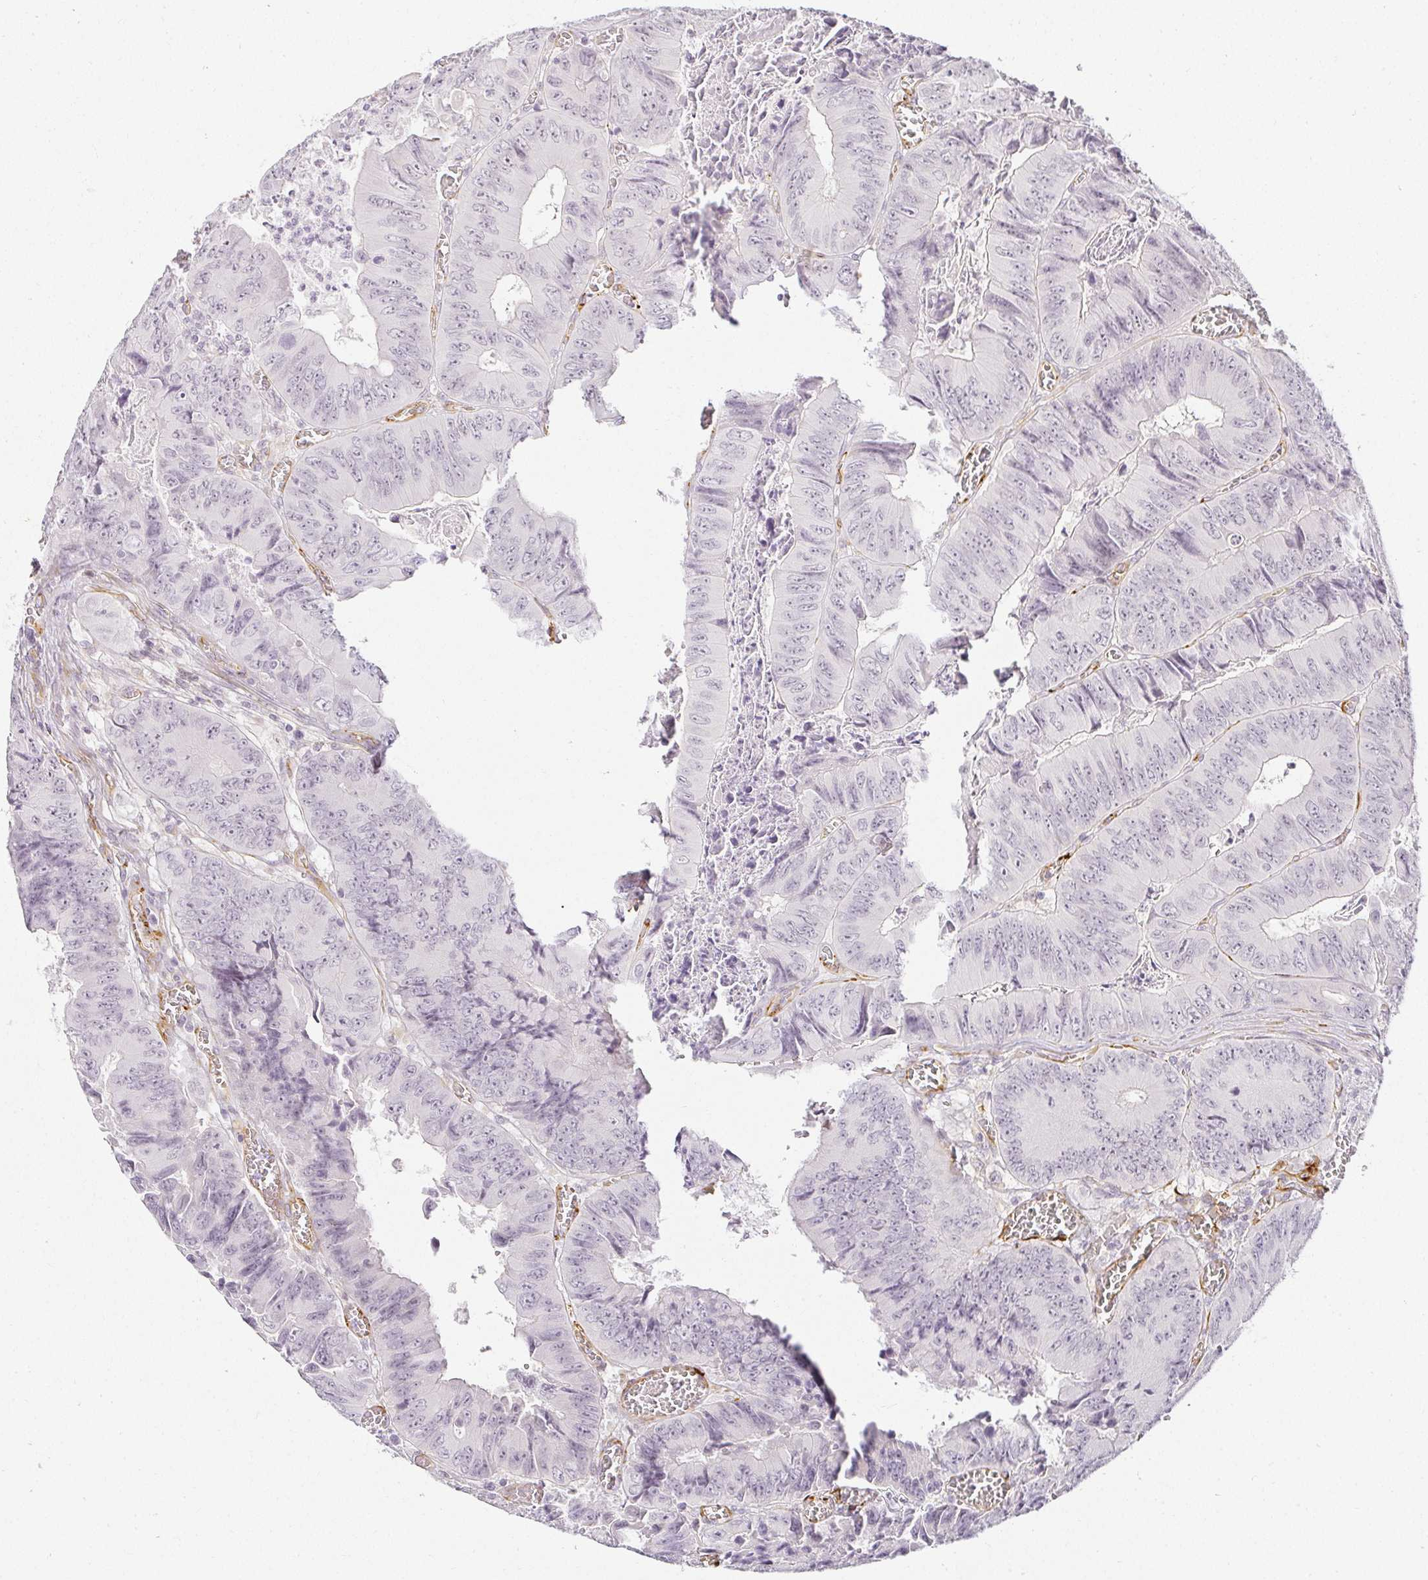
{"staining": {"intensity": "negative", "quantity": "none", "location": "none"}, "tissue": "colorectal cancer", "cell_type": "Tumor cells", "image_type": "cancer", "snomed": [{"axis": "morphology", "description": "Adenocarcinoma, NOS"}, {"axis": "topography", "description": "Colon"}], "caption": "High magnification brightfield microscopy of adenocarcinoma (colorectal) stained with DAB (3,3'-diaminobenzidine) (brown) and counterstained with hematoxylin (blue): tumor cells show no significant staining.", "gene": "ACAN", "patient": {"sex": "female", "age": 84}}